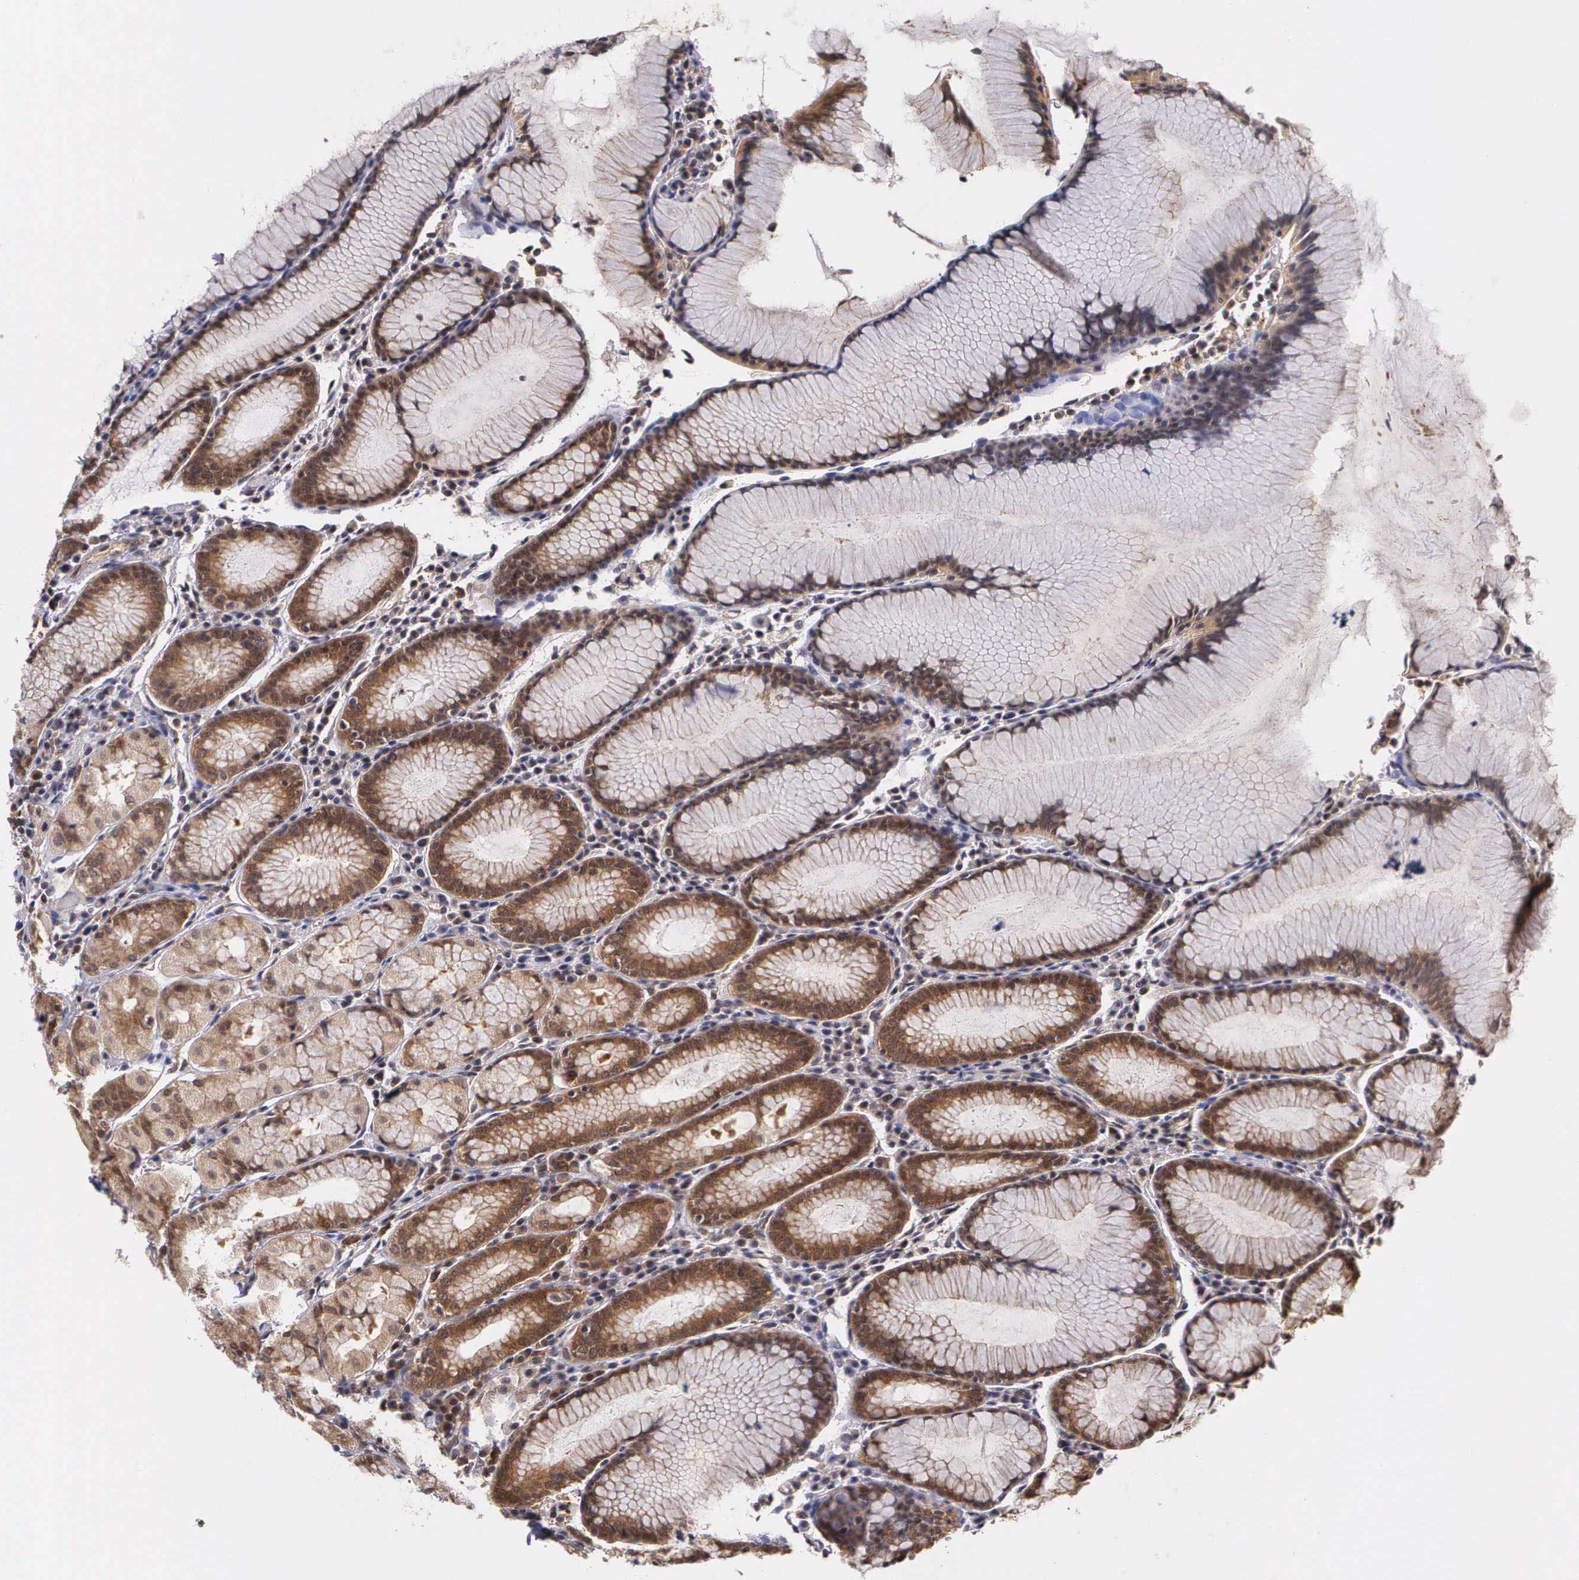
{"staining": {"intensity": "strong", "quantity": ">75%", "location": "cytoplasmic/membranous"}, "tissue": "stomach", "cell_type": "Glandular cells", "image_type": "normal", "snomed": [{"axis": "morphology", "description": "Normal tissue, NOS"}, {"axis": "topography", "description": "Stomach, lower"}], "caption": "An IHC micrograph of normal tissue is shown. Protein staining in brown shows strong cytoplasmic/membranous positivity in stomach within glandular cells. (IHC, brightfield microscopy, high magnification).", "gene": "IGBP1P2", "patient": {"sex": "female", "age": 43}}